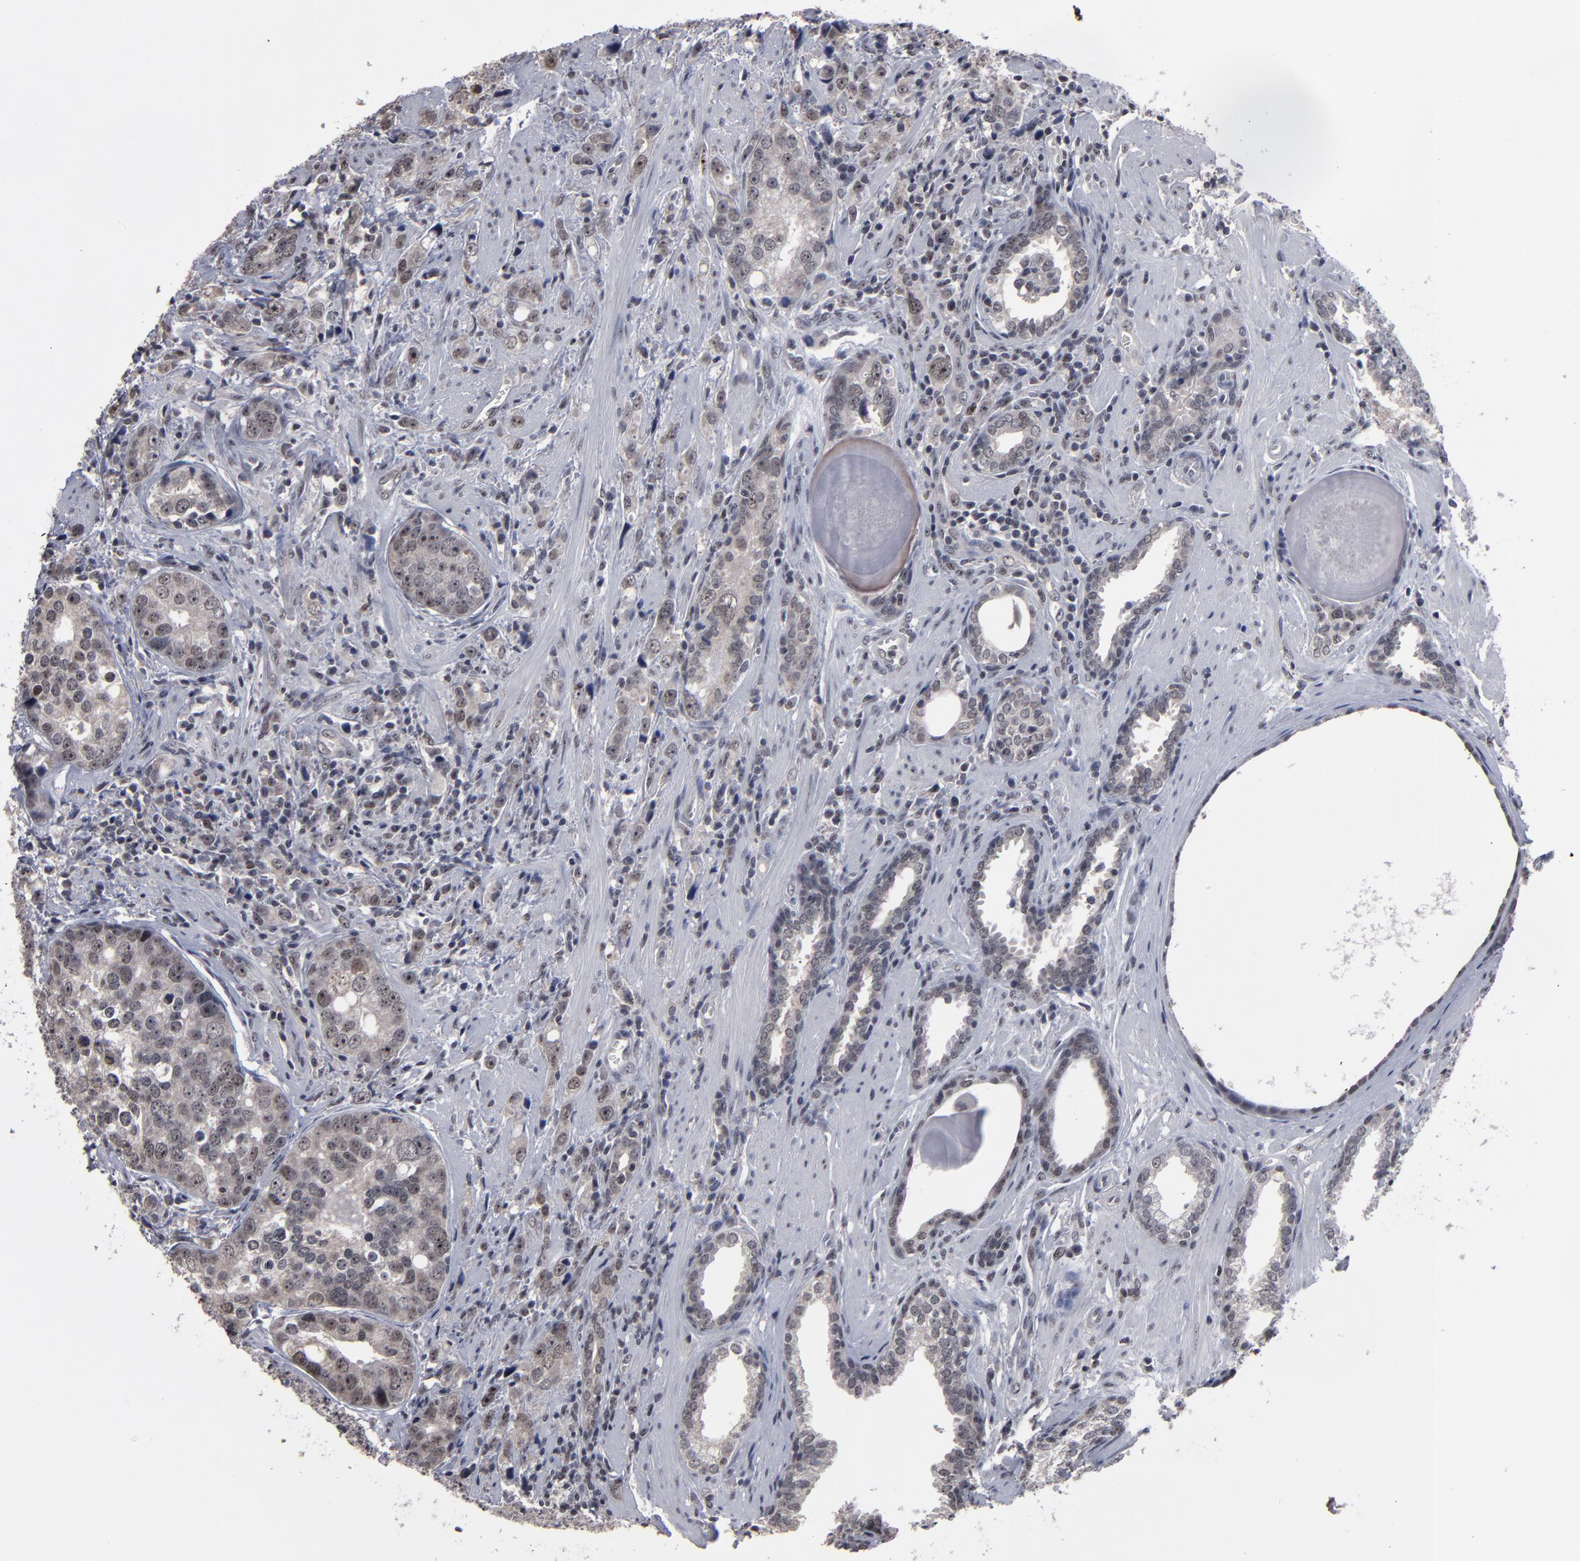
{"staining": {"intensity": "weak", "quantity": "<25%", "location": "nuclear"}, "tissue": "prostate cancer", "cell_type": "Tumor cells", "image_type": "cancer", "snomed": [{"axis": "morphology", "description": "Adenocarcinoma, High grade"}, {"axis": "topography", "description": "Prostate"}], "caption": "Tumor cells show no significant protein staining in prostate cancer (adenocarcinoma (high-grade)).", "gene": "SSRP1", "patient": {"sex": "male", "age": 71}}